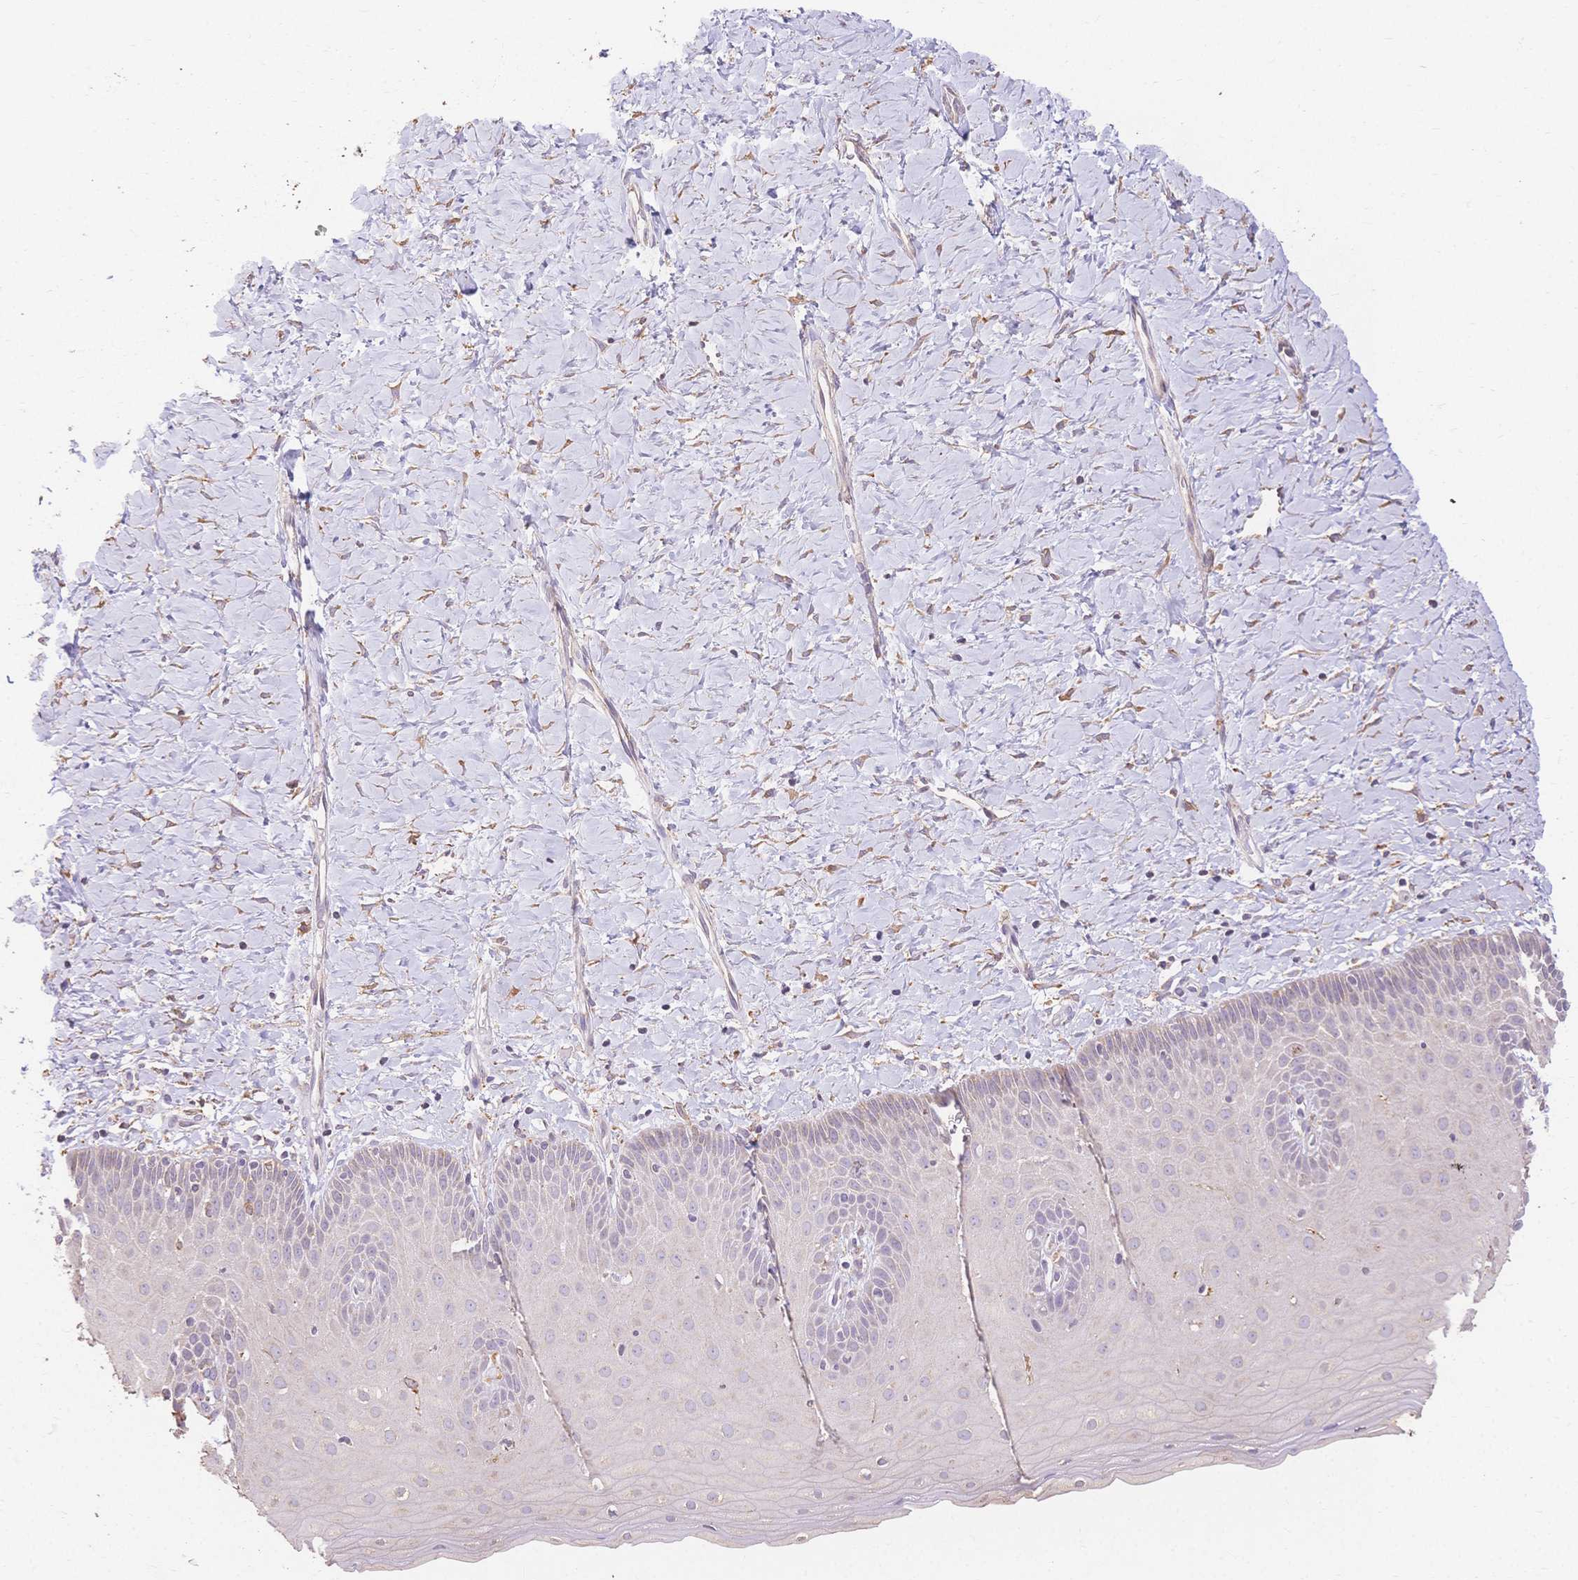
{"staining": {"intensity": "negative", "quantity": "none", "location": "none"}, "tissue": "cervix", "cell_type": "Glandular cells", "image_type": "normal", "snomed": [{"axis": "morphology", "description": "Normal tissue, NOS"}, {"axis": "topography", "description": "Cervix"}], "caption": "Micrograph shows no protein positivity in glandular cells of unremarkable cervix.", "gene": "HS3ST5", "patient": {"sex": "female", "age": 37}}